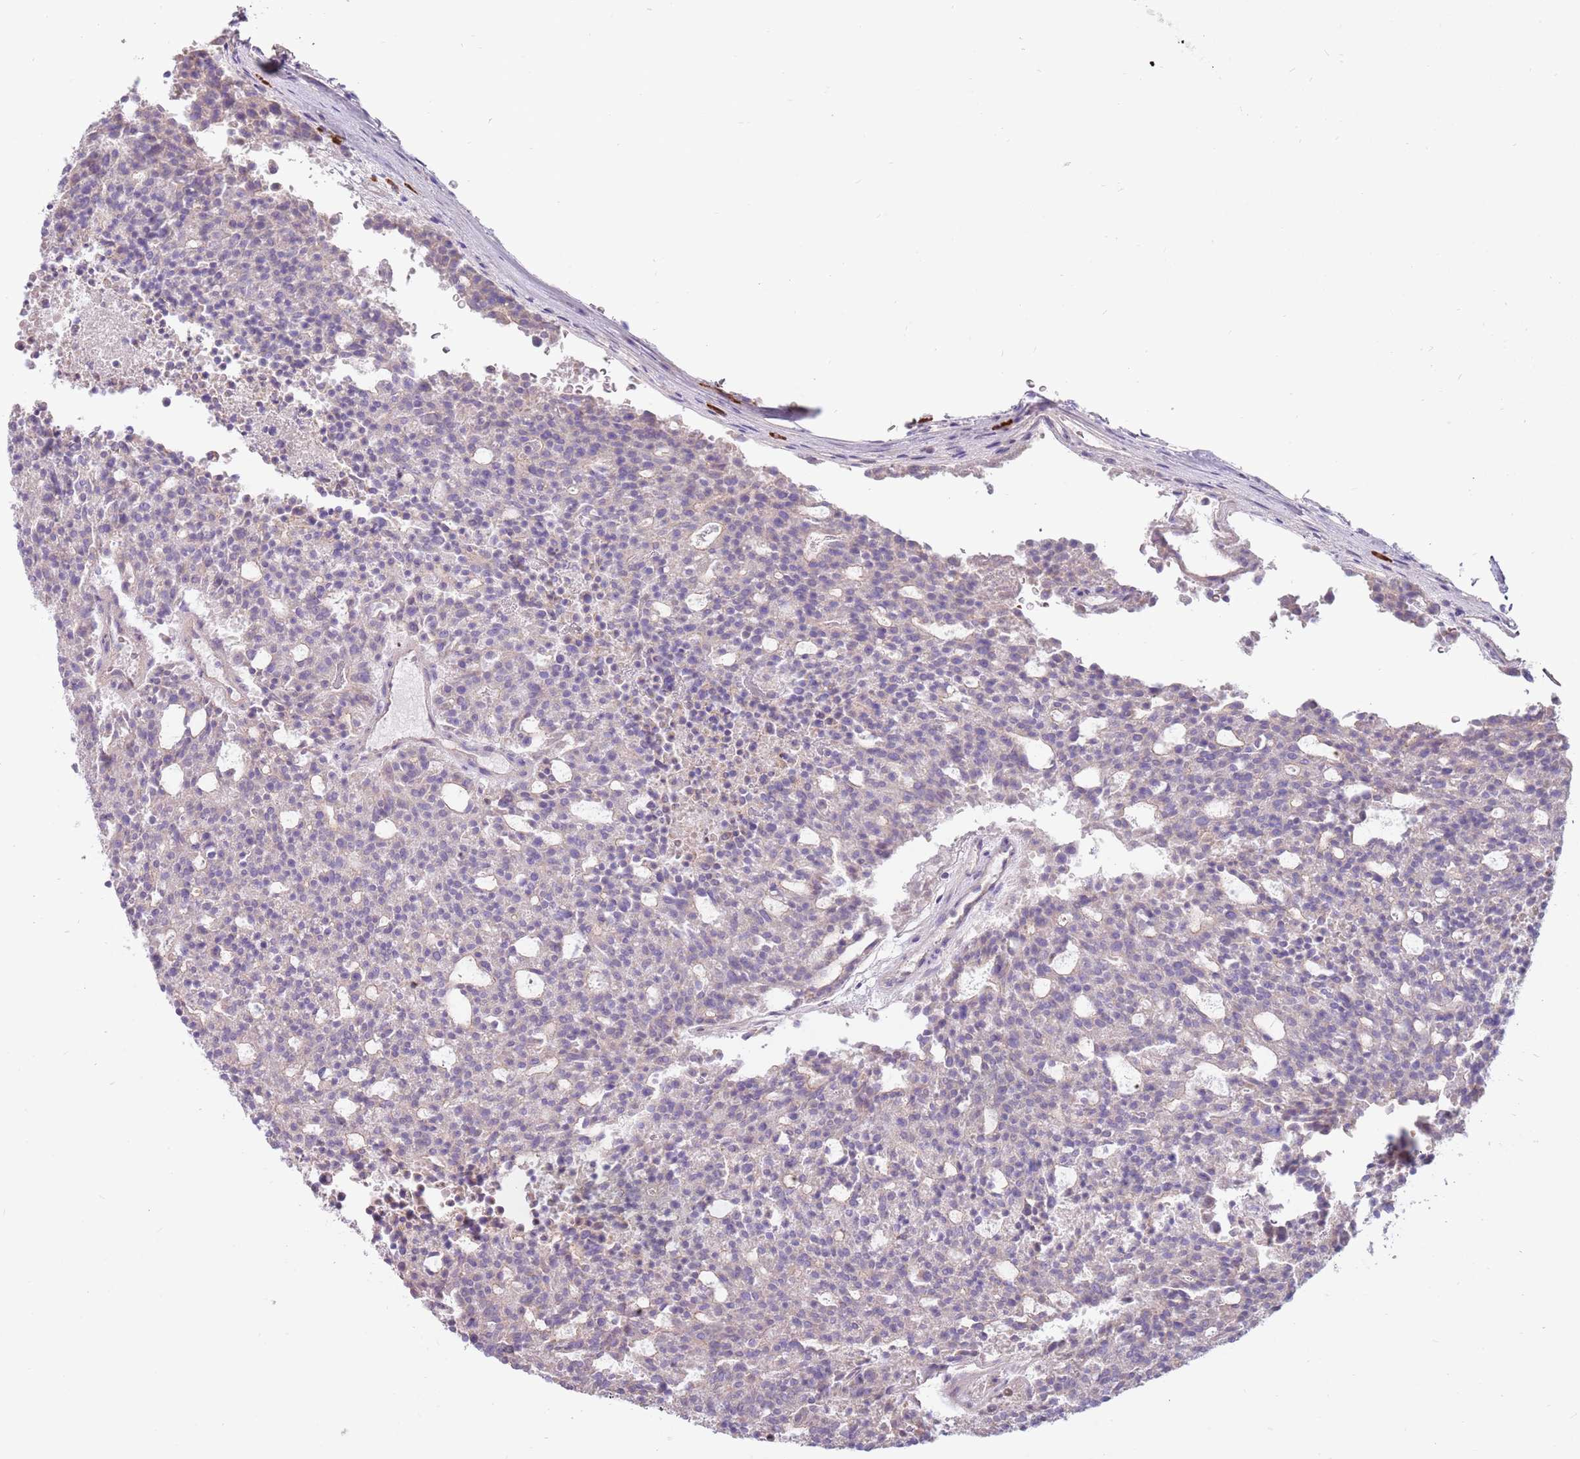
{"staining": {"intensity": "negative", "quantity": "none", "location": "none"}, "tissue": "carcinoid", "cell_type": "Tumor cells", "image_type": "cancer", "snomed": [{"axis": "morphology", "description": "Carcinoid, malignant, NOS"}, {"axis": "topography", "description": "Pancreas"}], "caption": "IHC micrograph of carcinoid (malignant) stained for a protein (brown), which exhibits no staining in tumor cells.", "gene": "MCUB", "patient": {"sex": "female", "age": 54}}